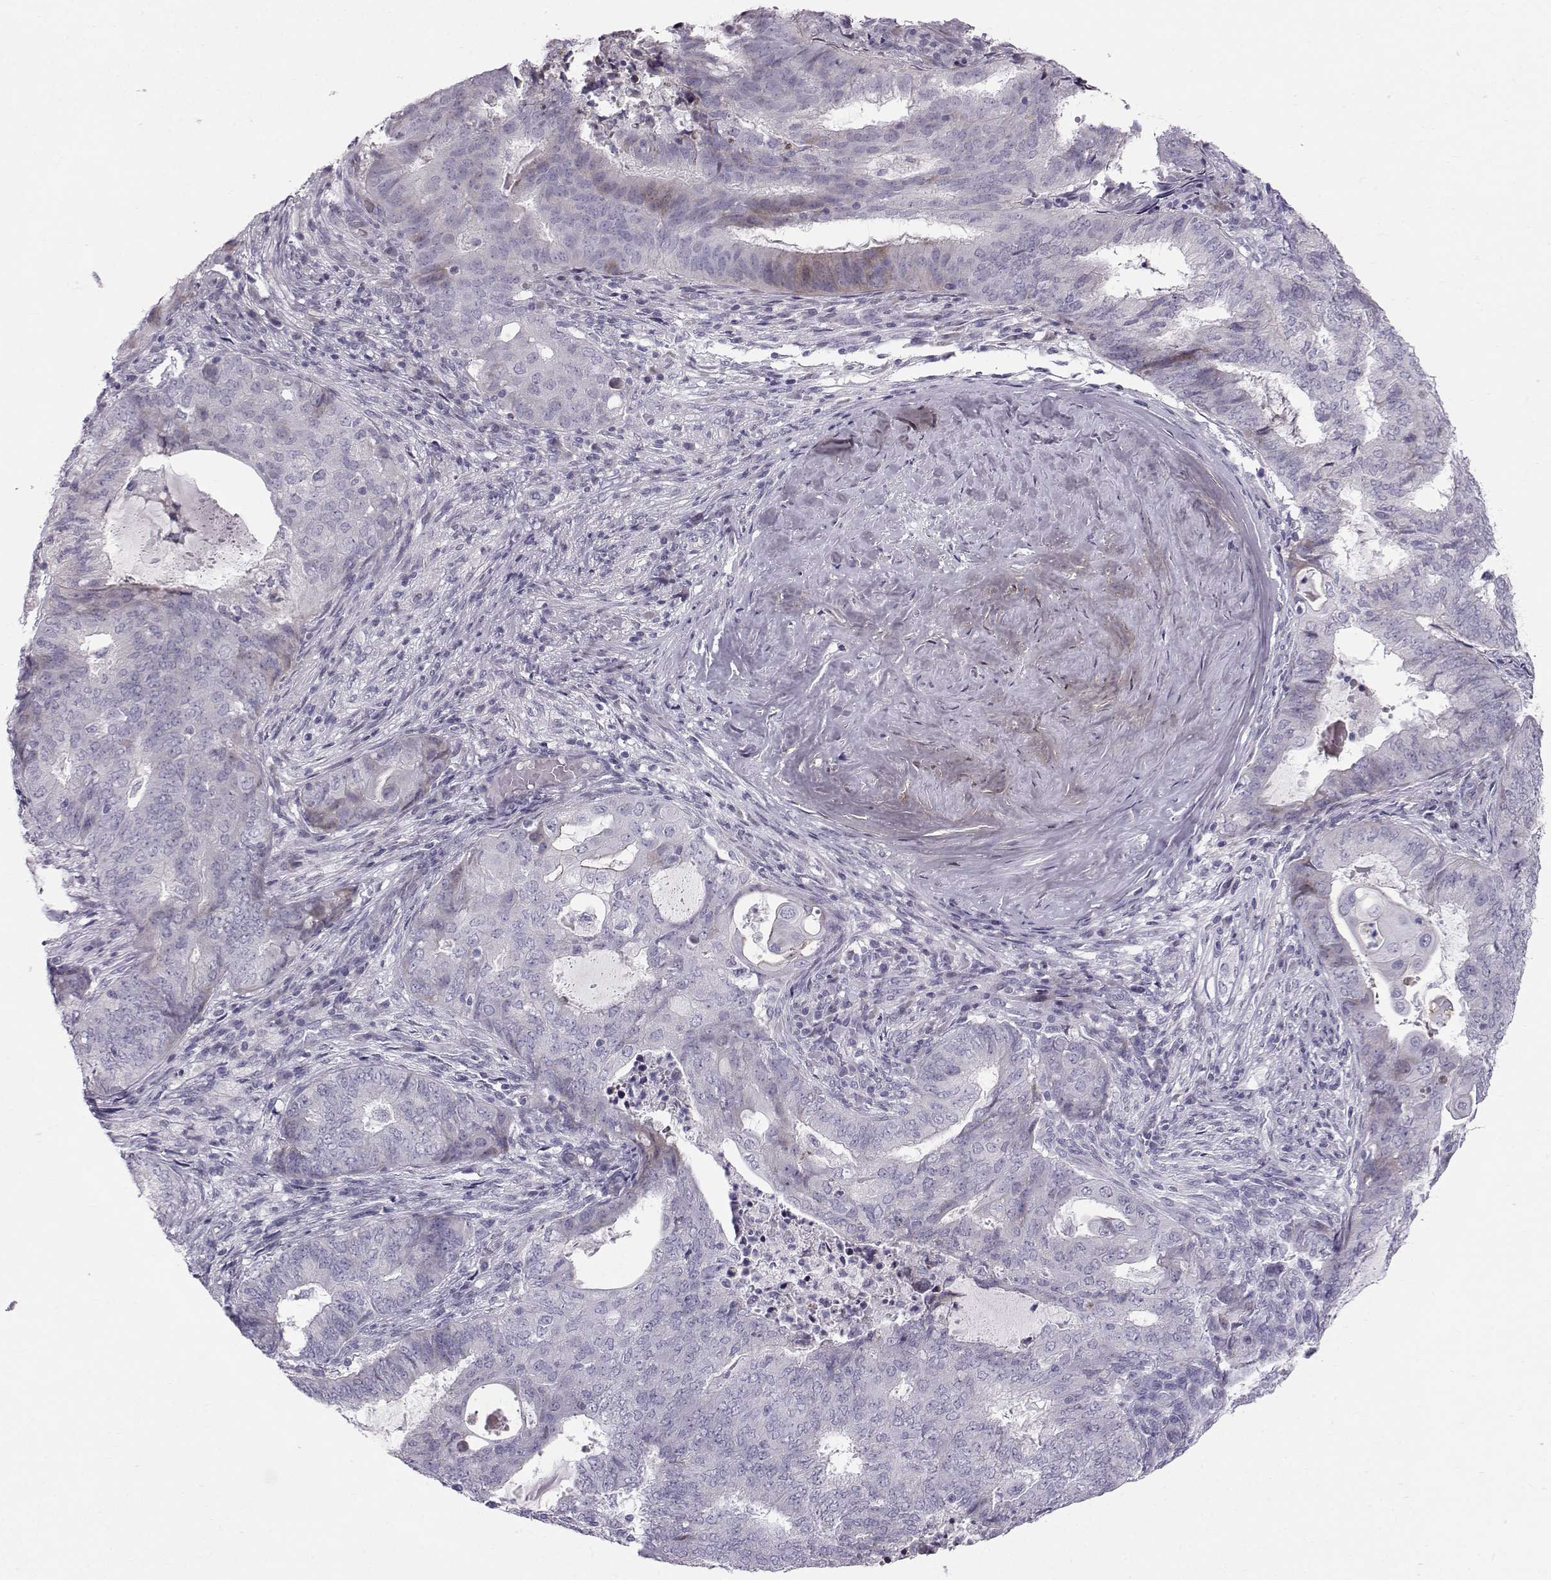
{"staining": {"intensity": "weak", "quantity": "<25%", "location": "cytoplasmic/membranous"}, "tissue": "endometrial cancer", "cell_type": "Tumor cells", "image_type": "cancer", "snomed": [{"axis": "morphology", "description": "Adenocarcinoma, NOS"}, {"axis": "topography", "description": "Endometrium"}], "caption": "DAB immunohistochemical staining of human adenocarcinoma (endometrial) reveals no significant staining in tumor cells.", "gene": "DMRT3", "patient": {"sex": "female", "age": 62}}